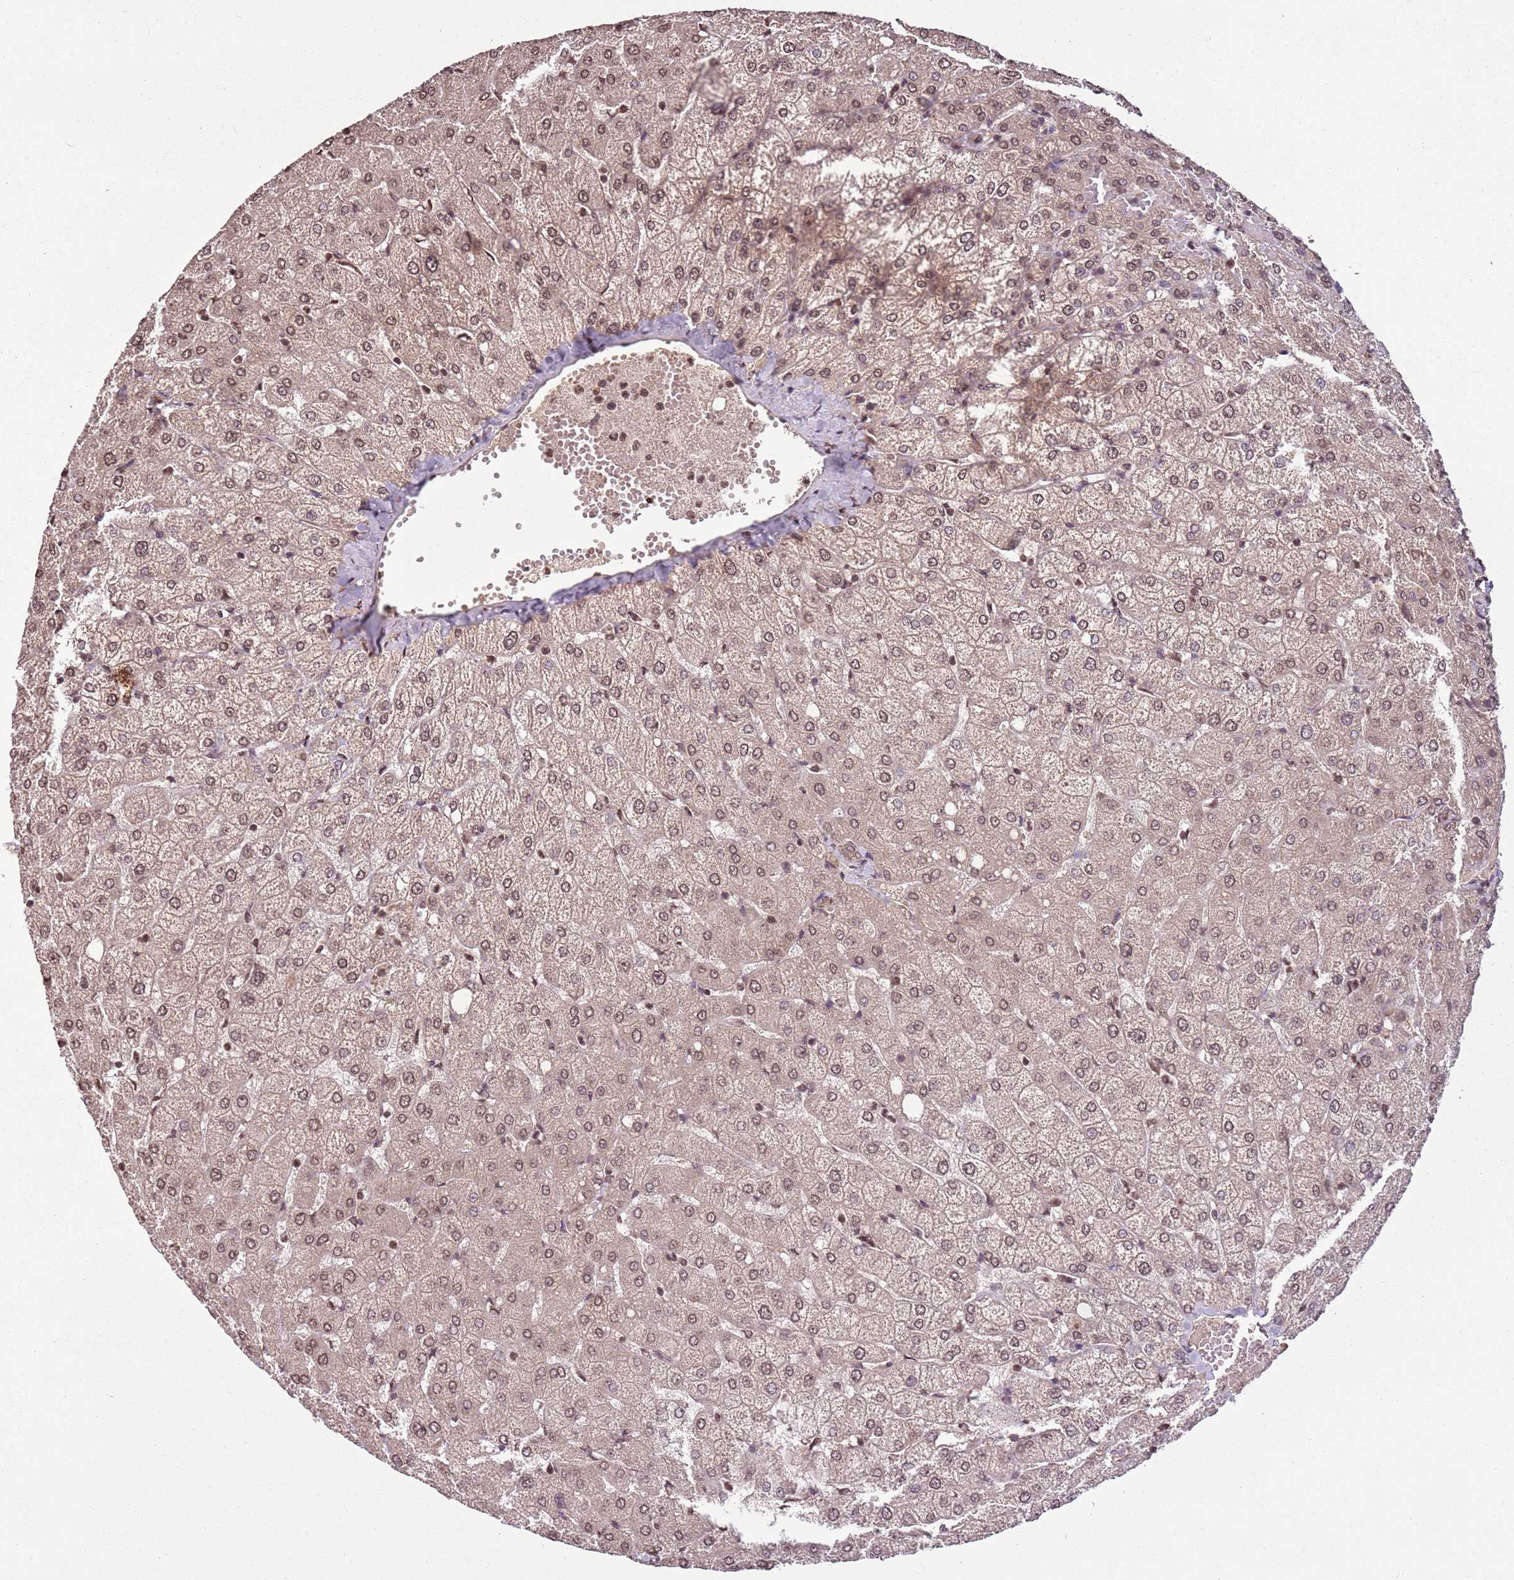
{"staining": {"intensity": "weak", "quantity": ">75%", "location": "nuclear"}, "tissue": "liver", "cell_type": "Cholangiocytes", "image_type": "normal", "snomed": [{"axis": "morphology", "description": "Normal tissue, NOS"}, {"axis": "topography", "description": "Liver"}], "caption": "This histopathology image shows immunohistochemistry staining of normal liver, with low weak nuclear staining in about >75% of cholangiocytes.", "gene": "CAPN9", "patient": {"sex": "female", "age": 54}}